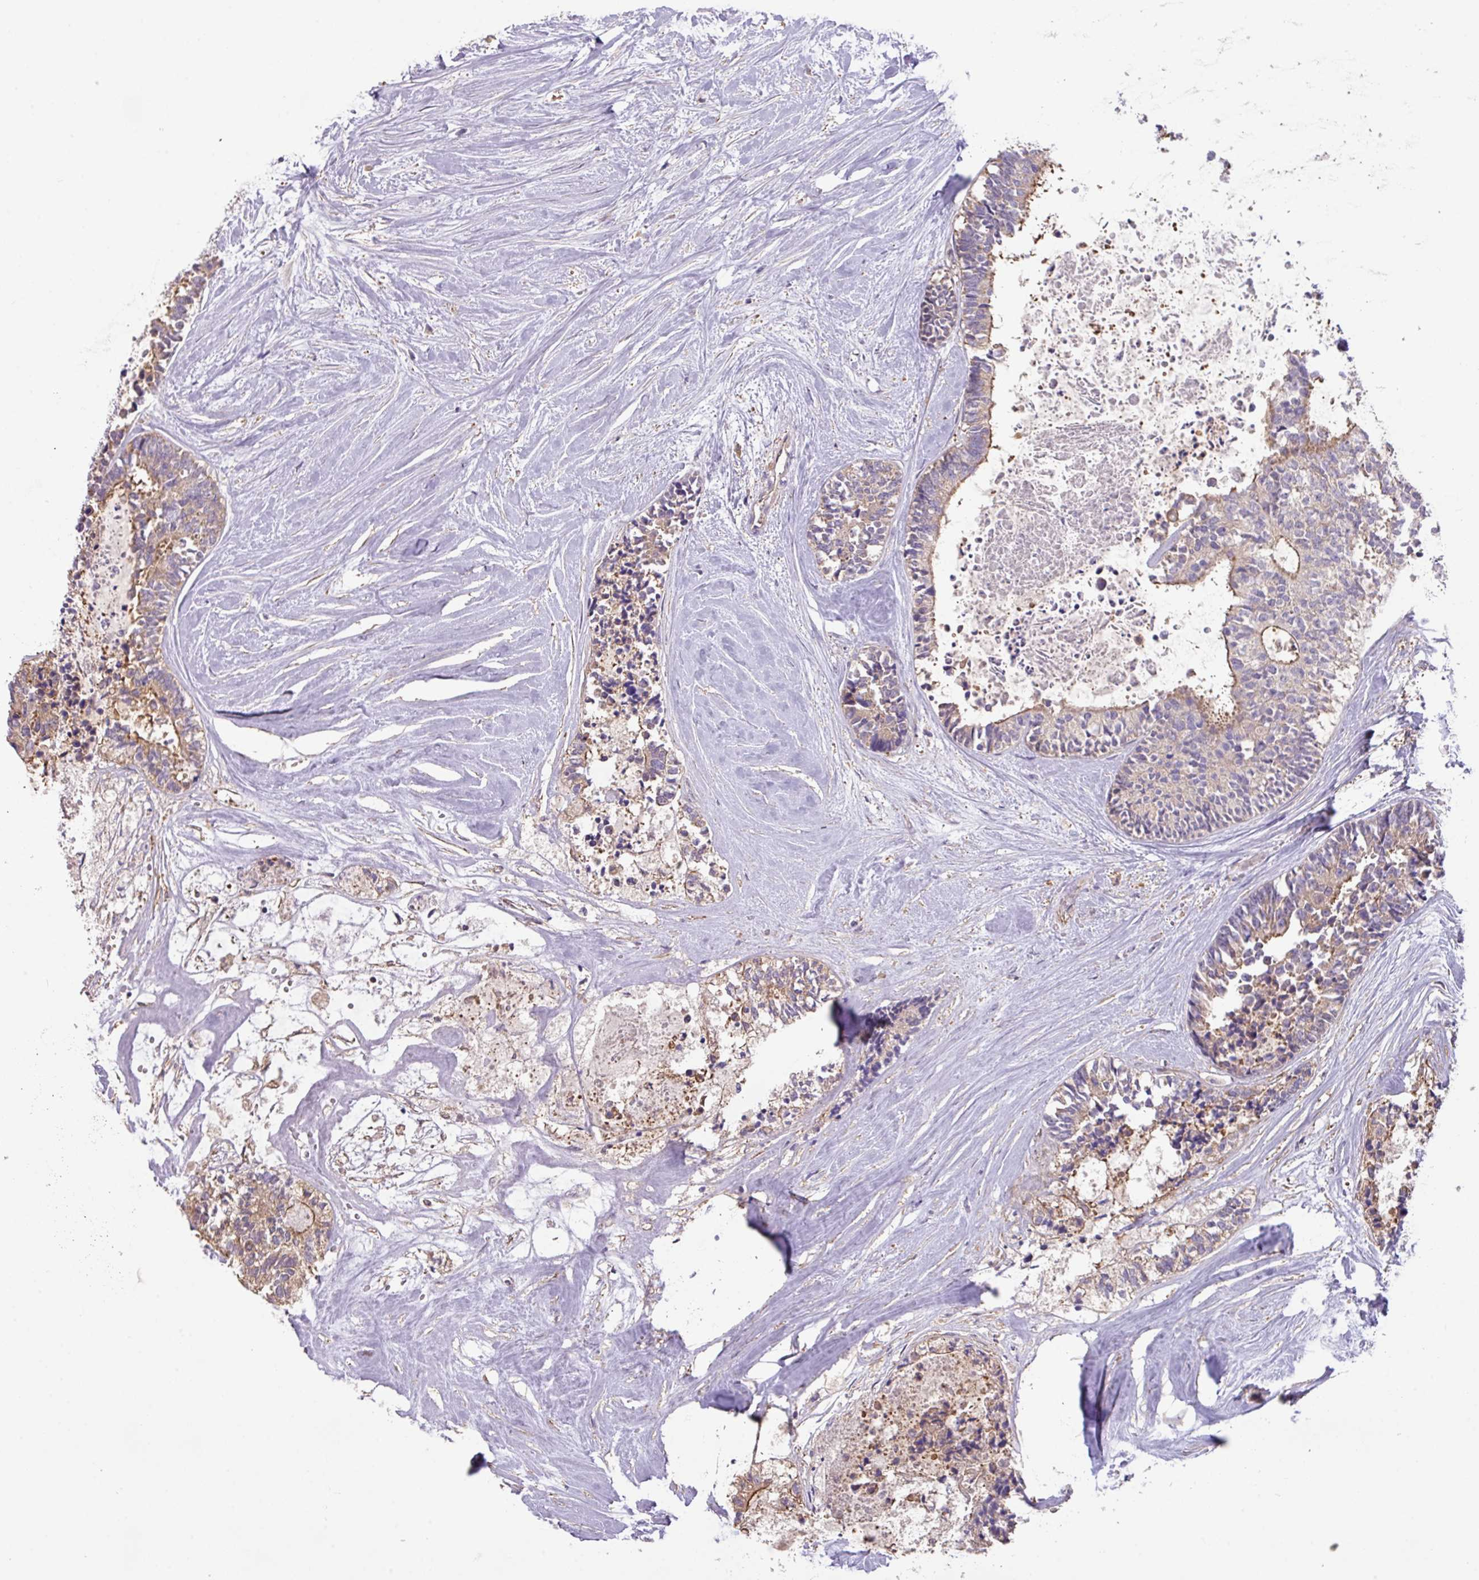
{"staining": {"intensity": "moderate", "quantity": "<25%", "location": "cytoplasmic/membranous"}, "tissue": "colorectal cancer", "cell_type": "Tumor cells", "image_type": "cancer", "snomed": [{"axis": "morphology", "description": "Adenocarcinoma, NOS"}, {"axis": "topography", "description": "Colon"}, {"axis": "topography", "description": "Rectum"}], "caption": "A micrograph of human adenocarcinoma (colorectal) stained for a protein displays moderate cytoplasmic/membranous brown staining in tumor cells. The protein of interest is stained brown, and the nuclei are stained in blue (DAB IHC with brightfield microscopy, high magnification).", "gene": "CALML4", "patient": {"sex": "male", "age": 57}}